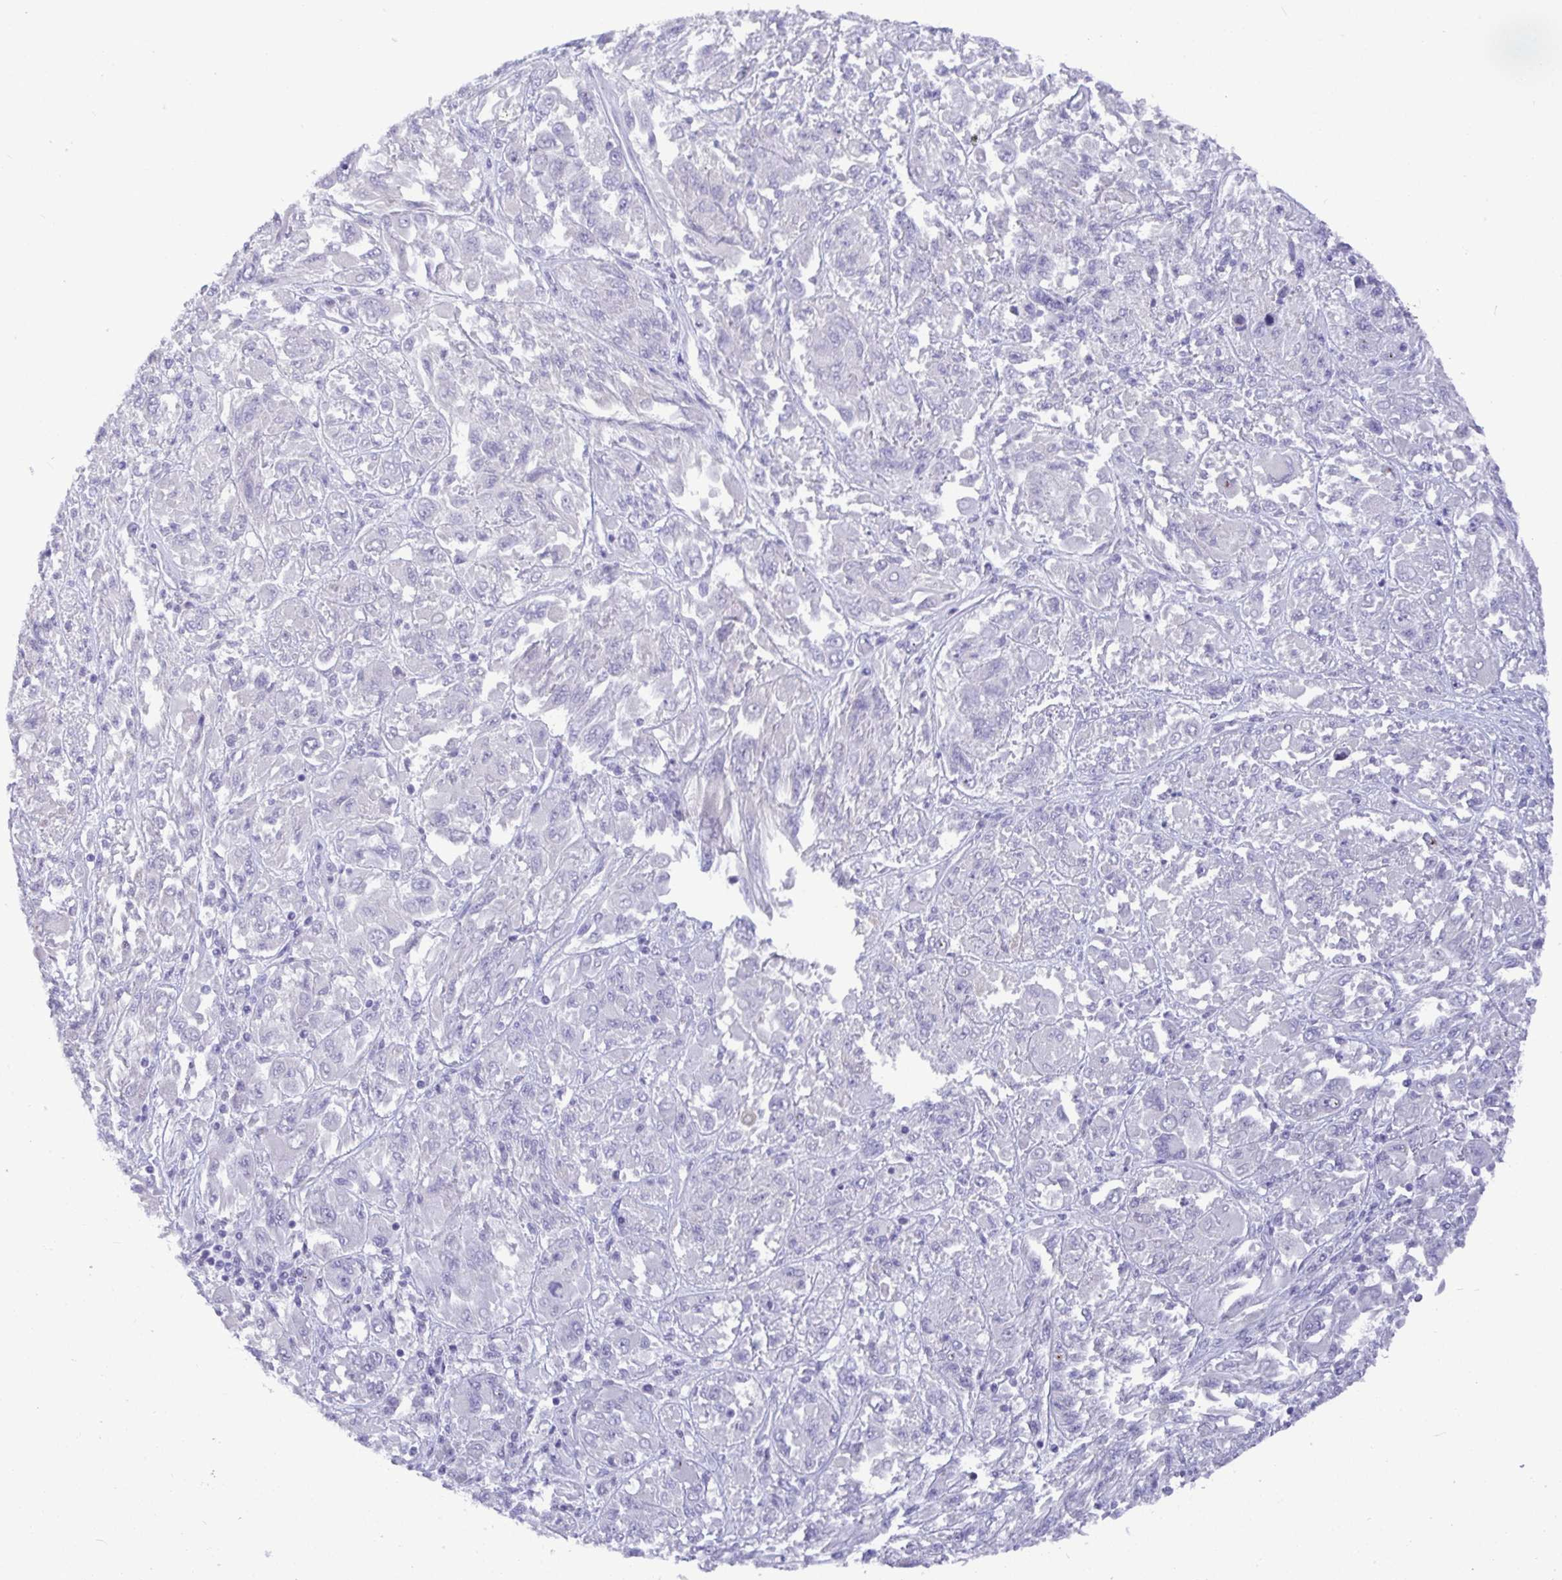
{"staining": {"intensity": "negative", "quantity": "none", "location": "none"}, "tissue": "melanoma", "cell_type": "Tumor cells", "image_type": "cancer", "snomed": [{"axis": "morphology", "description": "Malignant melanoma, NOS"}, {"axis": "topography", "description": "Skin"}], "caption": "The image exhibits no significant positivity in tumor cells of malignant melanoma.", "gene": "TMEM241", "patient": {"sex": "female", "age": 91}}